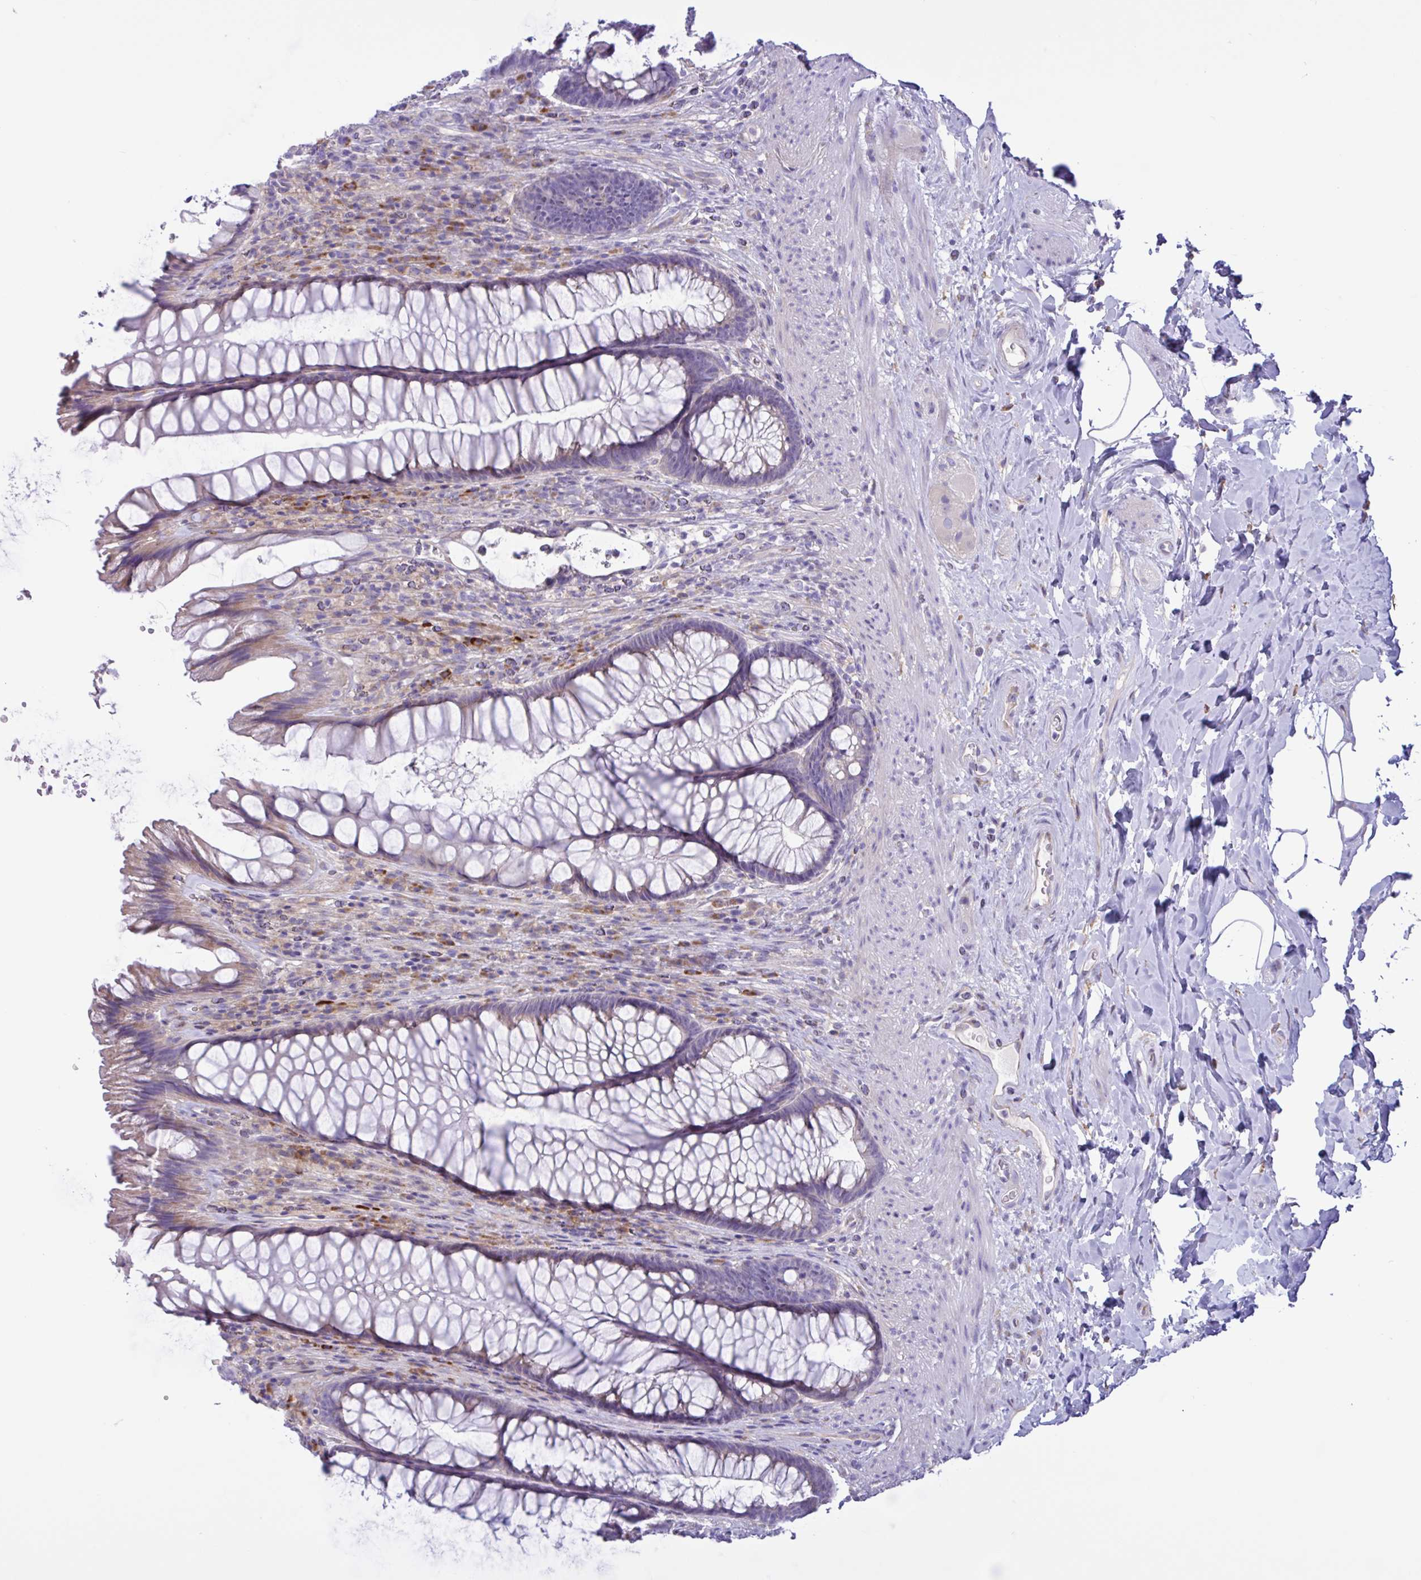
{"staining": {"intensity": "weak", "quantity": "<25%", "location": "cytoplasmic/membranous"}, "tissue": "rectum", "cell_type": "Glandular cells", "image_type": "normal", "snomed": [{"axis": "morphology", "description": "Normal tissue, NOS"}, {"axis": "topography", "description": "Rectum"}], "caption": "This is a photomicrograph of immunohistochemistry staining of unremarkable rectum, which shows no positivity in glandular cells. The staining is performed using DAB brown chromogen with nuclei counter-stained in using hematoxylin.", "gene": "DSC3", "patient": {"sex": "male", "age": 53}}